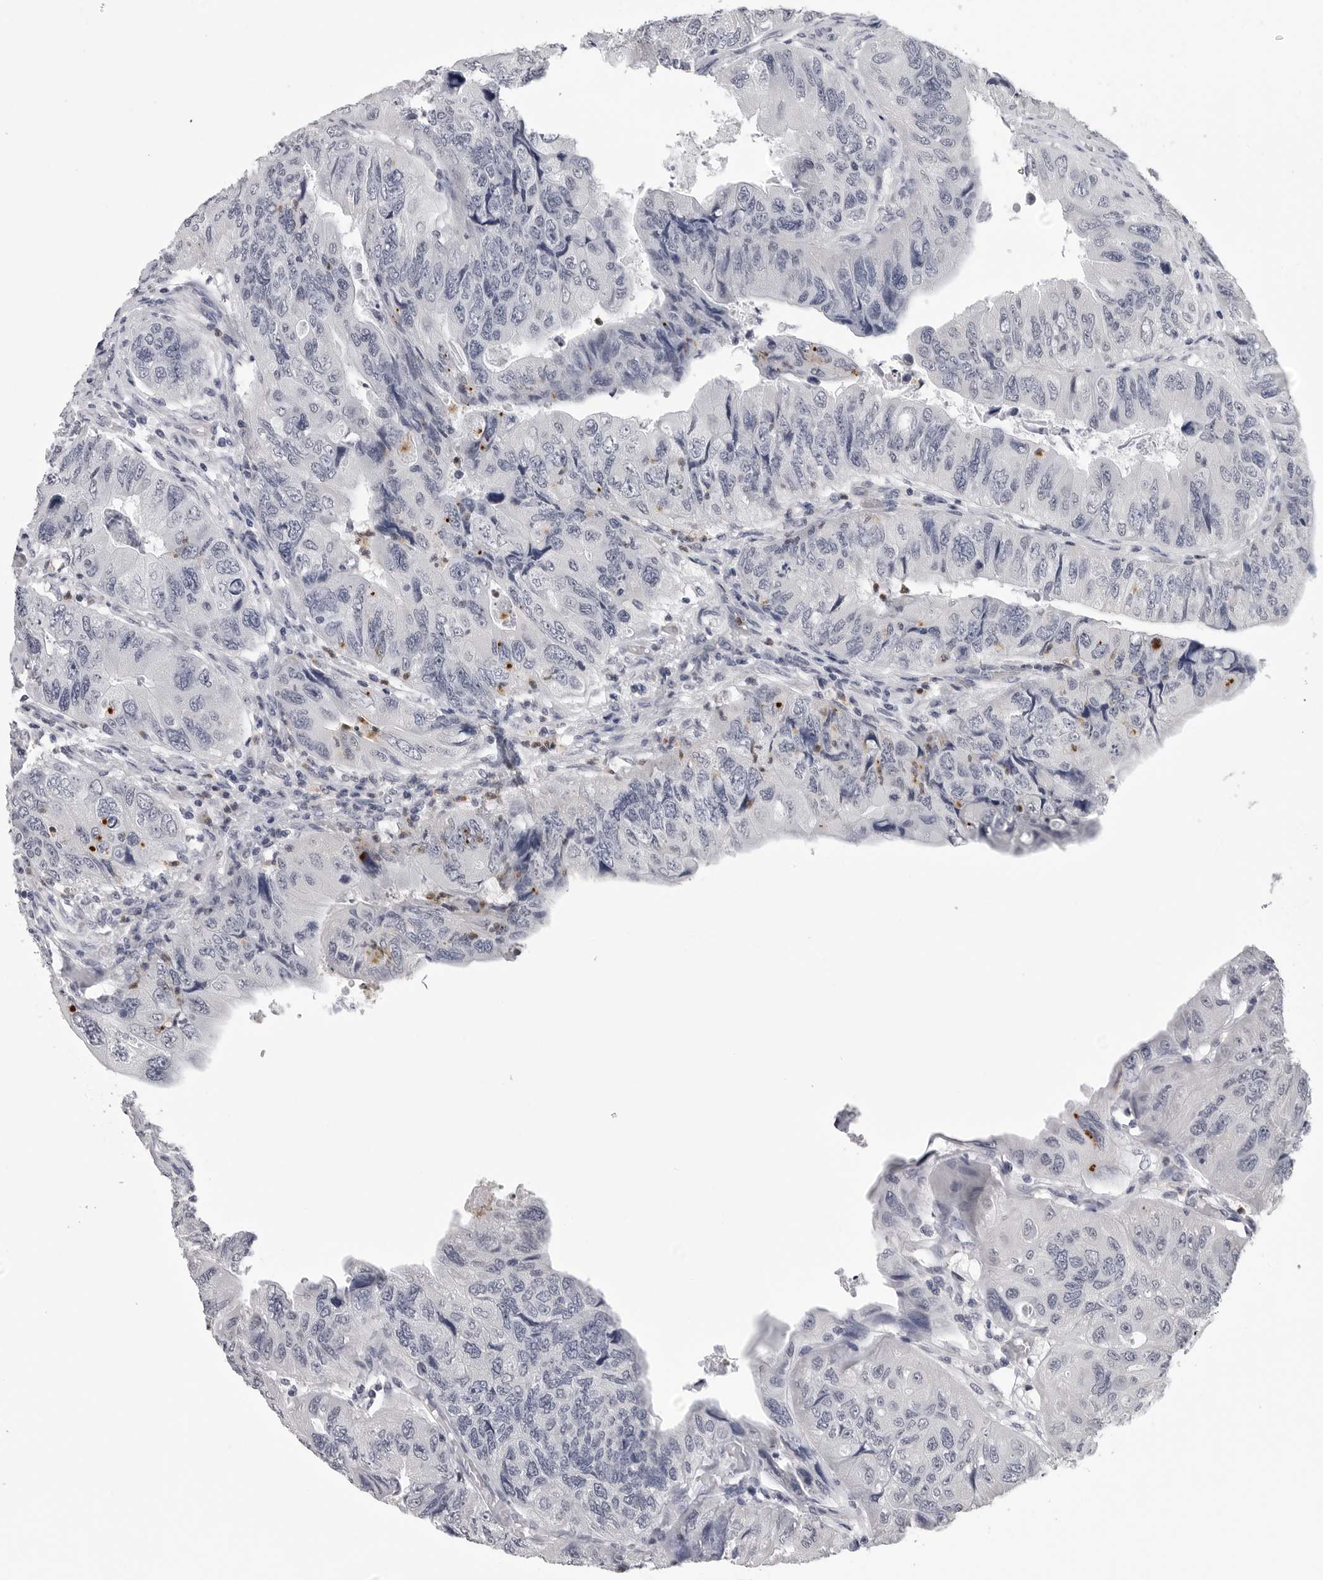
{"staining": {"intensity": "negative", "quantity": "none", "location": "none"}, "tissue": "colorectal cancer", "cell_type": "Tumor cells", "image_type": "cancer", "snomed": [{"axis": "morphology", "description": "Adenocarcinoma, NOS"}, {"axis": "topography", "description": "Rectum"}], "caption": "There is no significant staining in tumor cells of colorectal cancer.", "gene": "TRMT13", "patient": {"sex": "male", "age": 63}}